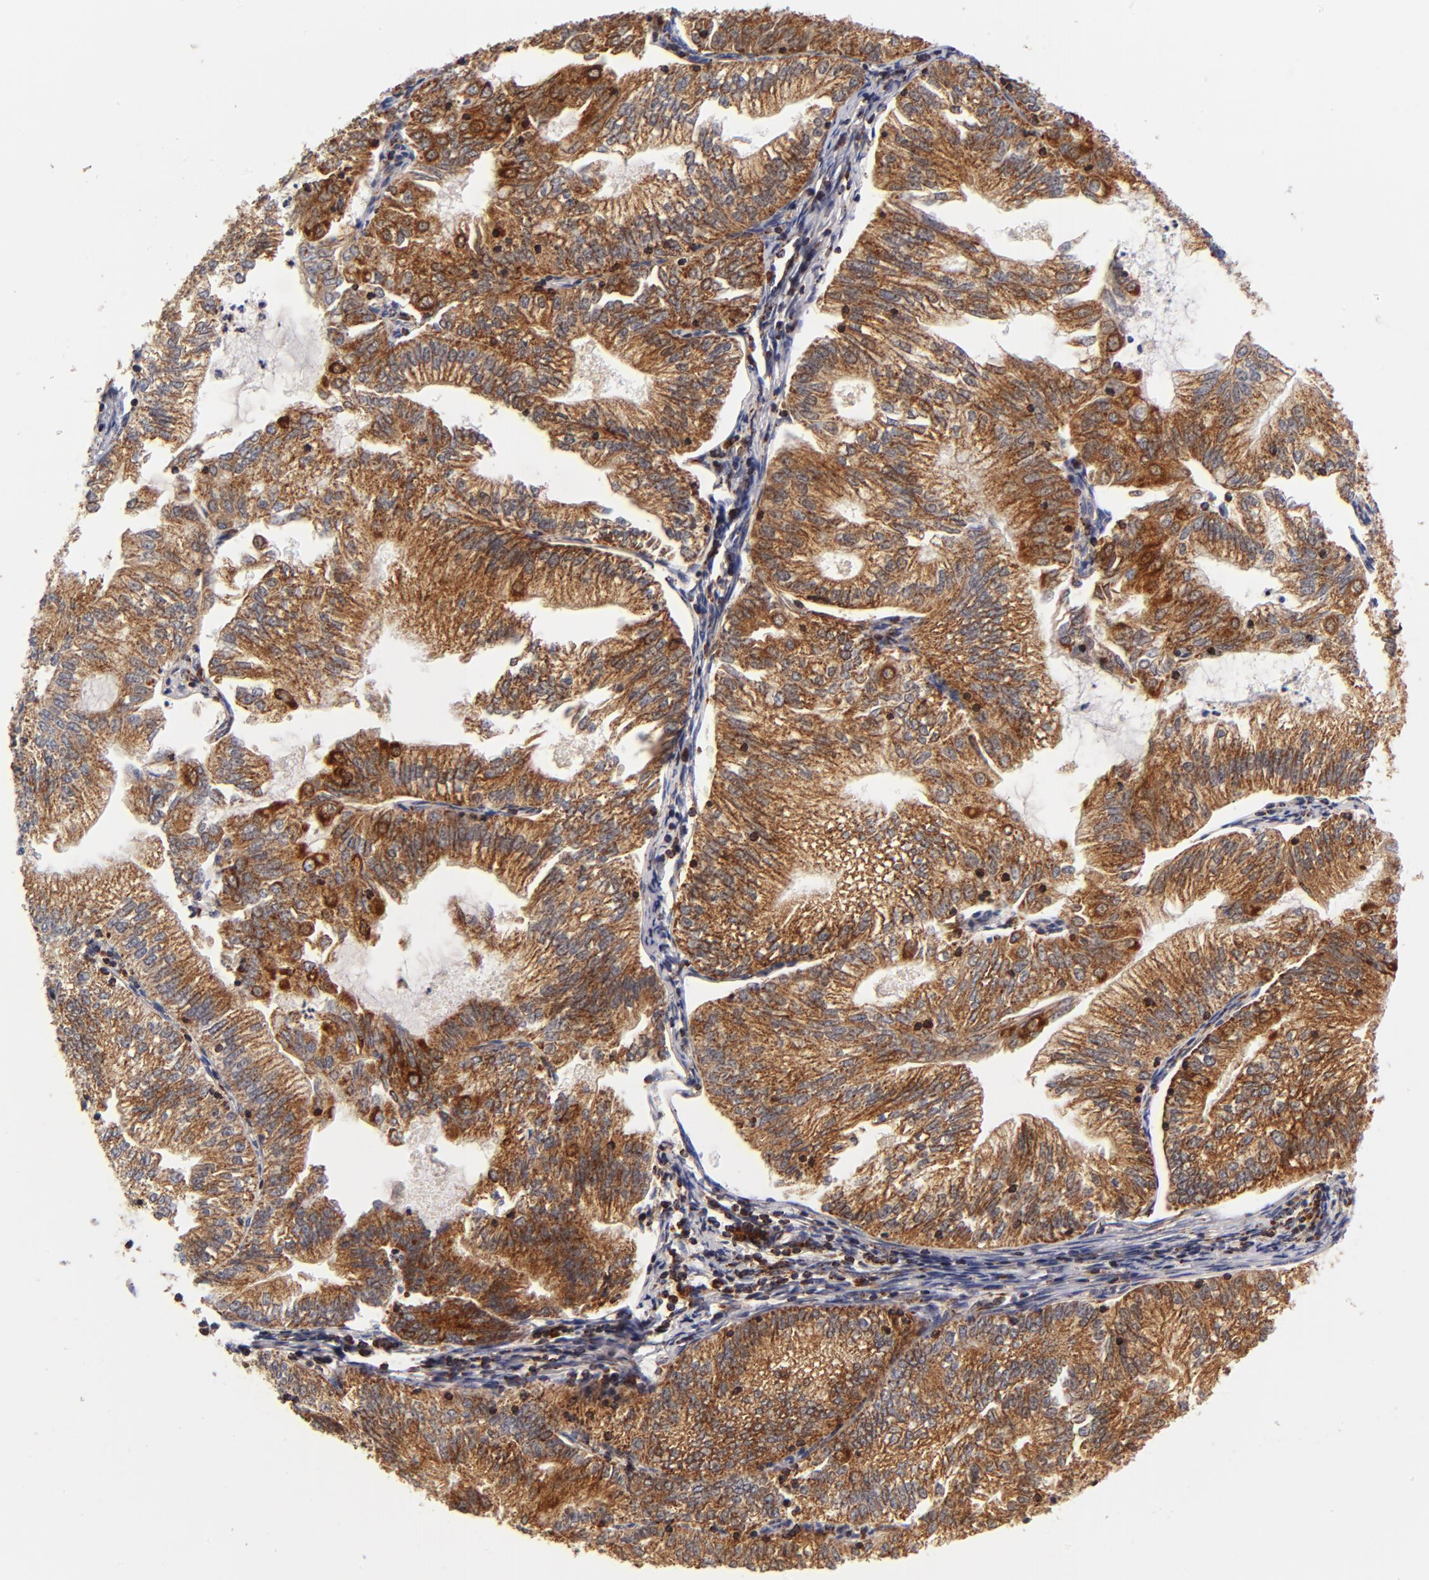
{"staining": {"intensity": "moderate", "quantity": ">75%", "location": "cytoplasmic/membranous"}, "tissue": "endometrial cancer", "cell_type": "Tumor cells", "image_type": "cancer", "snomed": [{"axis": "morphology", "description": "Adenocarcinoma, NOS"}, {"axis": "topography", "description": "Endometrium"}], "caption": "Immunohistochemistry image of endometrial cancer (adenocarcinoma) stained for a protein (brown), which shows medium levels of moderate cytoplasmic/membranous staining in about >75% of tumor cells.", "gene": "ECHS1", "patient": {"sex": "female", "age": 69}}